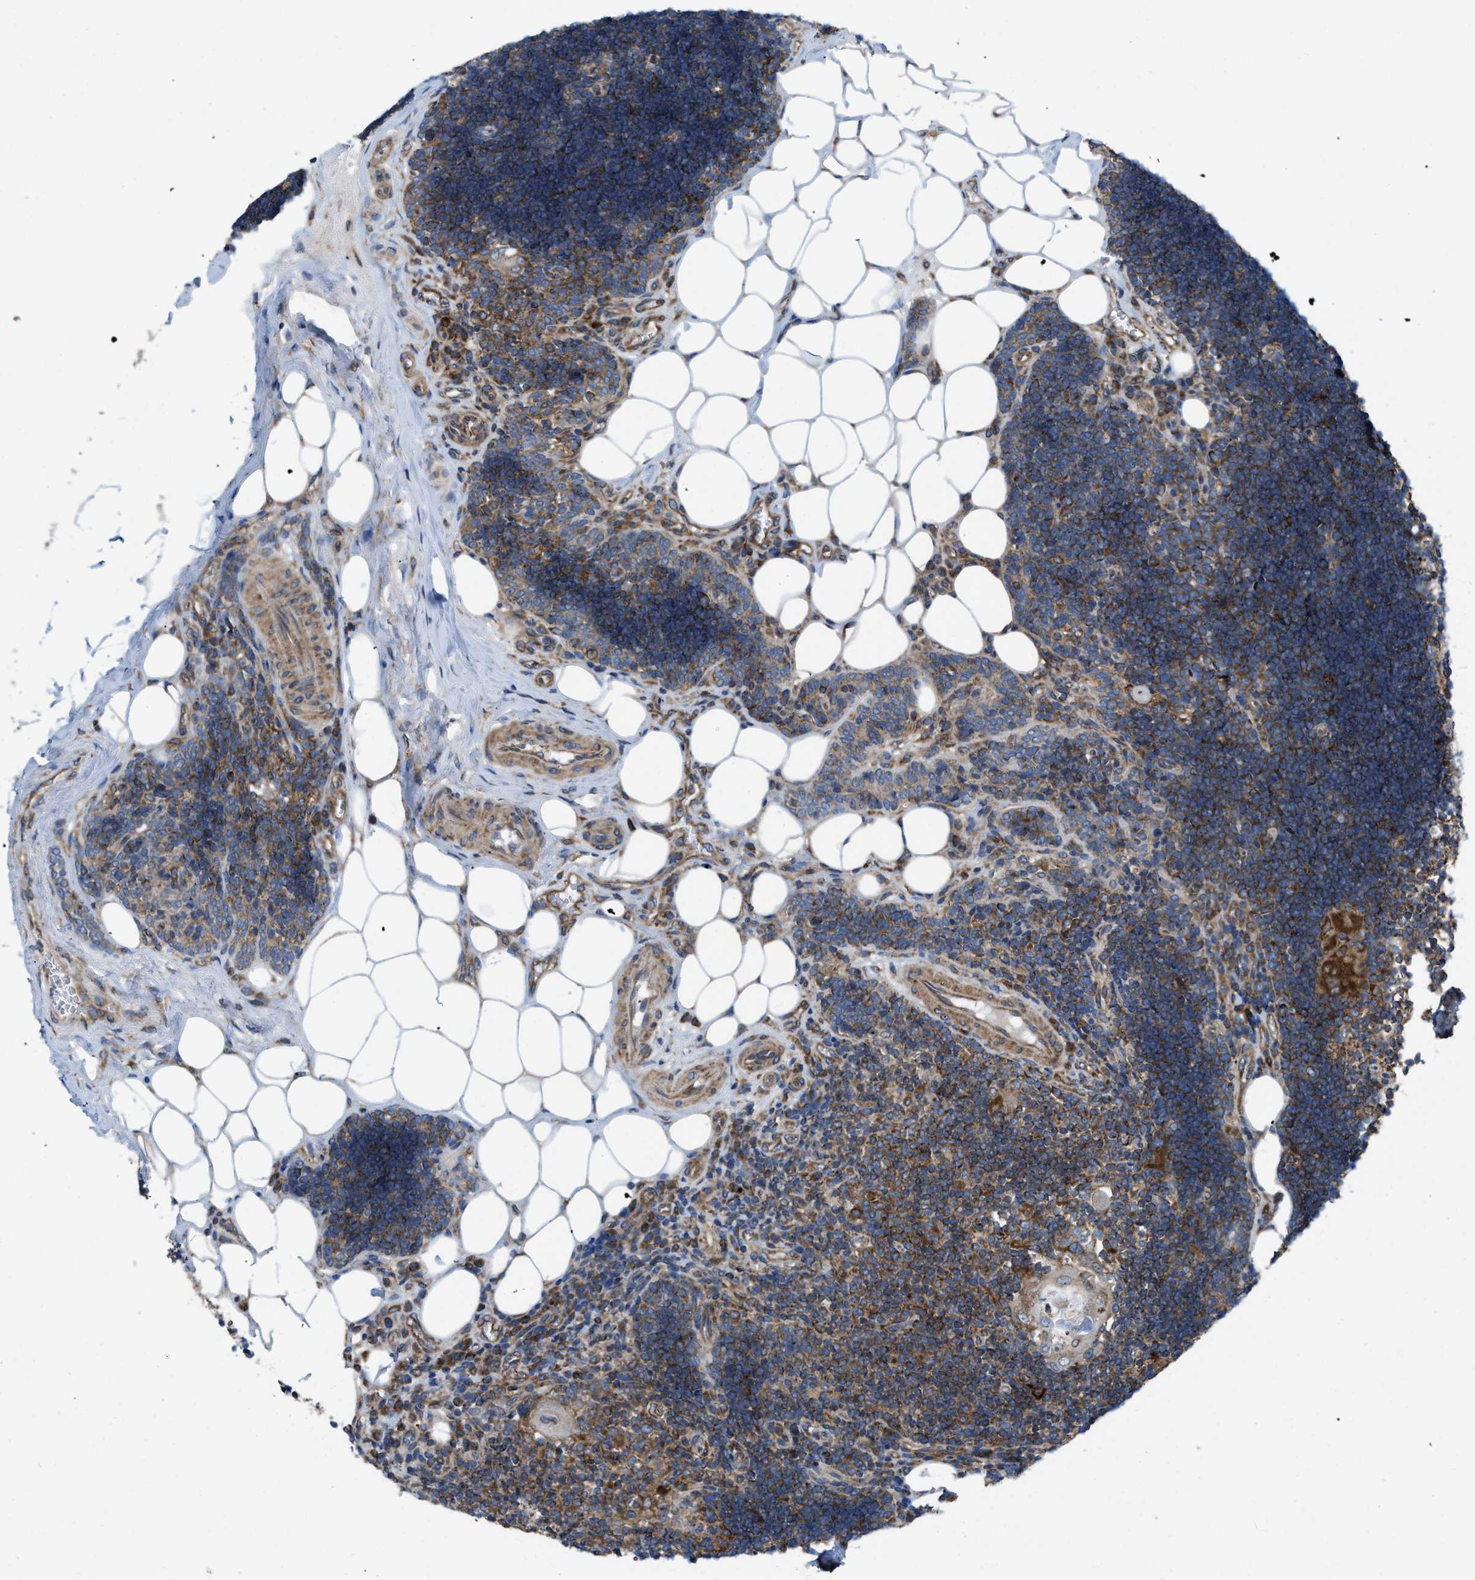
{"staining": {"intensity": "strong", "quantity": ">75%", "location": "cytoplasmic/membranous"}, "tissue": "lymph node", "cell_type": "Germinal center cells", "image_type": "normal", "snomed": [{"axis": "morphology", "description": "Normal tissue, NOS"}, {"axis": "topography", "description": "Lymph node"}], "caption": "A brown stain shows strong cytoplasmic/membranous expression of a protein in germinal center cells of benign human lymph node. (Brightfield microscopy of DAB IHC at high magnification).", "gene": "PER3", "patient": {"sex": "male", "age": 33}}